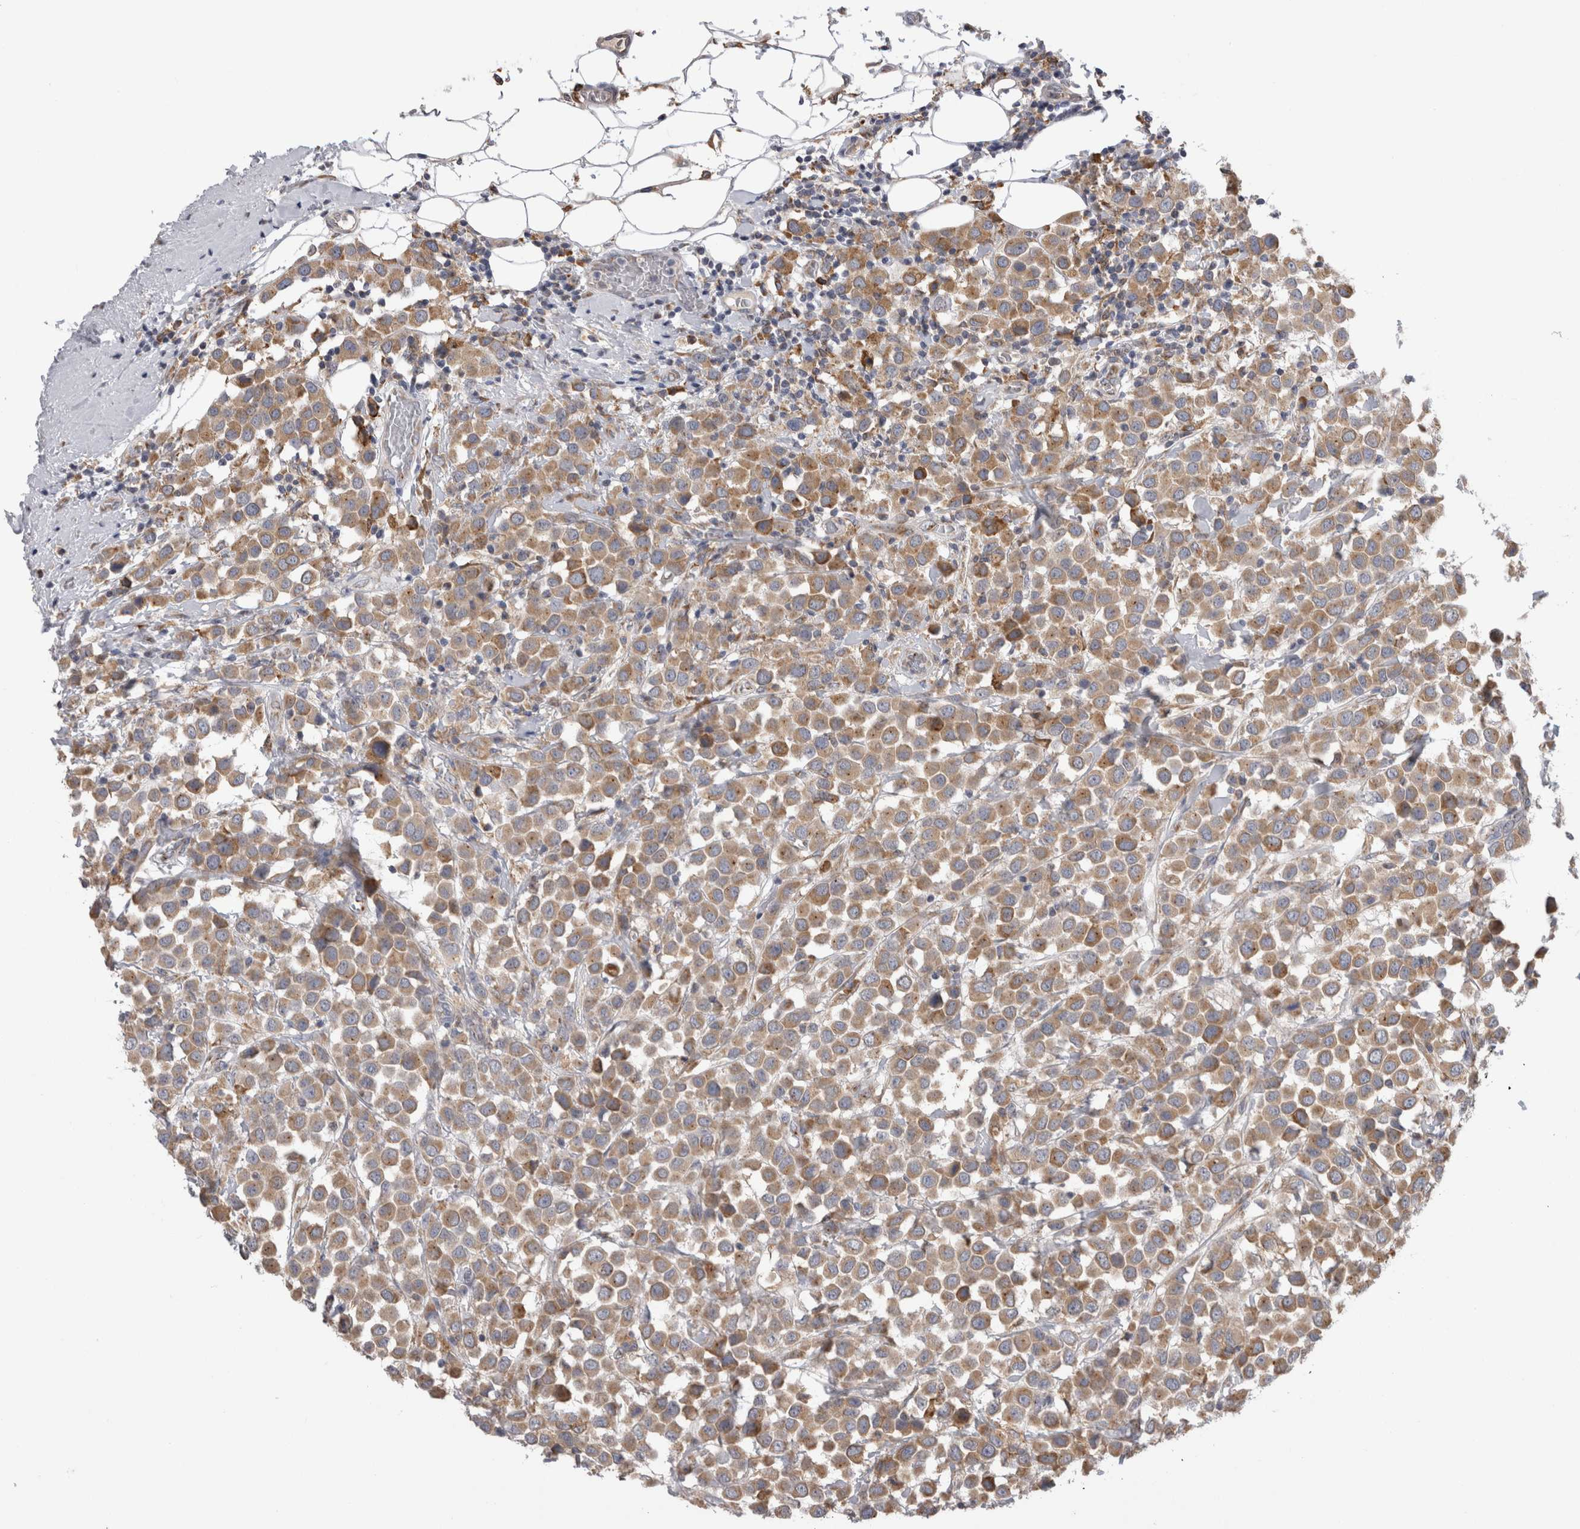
{"staining": {"intensity": "weak", "quantity": ">75%", "location": "cytoplasmic/membranous"}, "tissue": "breast cancer", "cell_type": "Tumor cells", "image_type": "cancer", "snomed": [{"axis": "morphology", "description": "Duct carcinoma"}, {"axis": "topography", "description": "Breast"}], "caption": "Human breast cancer (intraductal carcinoma) stained for a protein (brown) reveals weak cytoplasmic/membranous positive positivity in about >75% of tumor cells.", "gene": "ZNF341", "patient": {"sex": "female", "age": 61}}